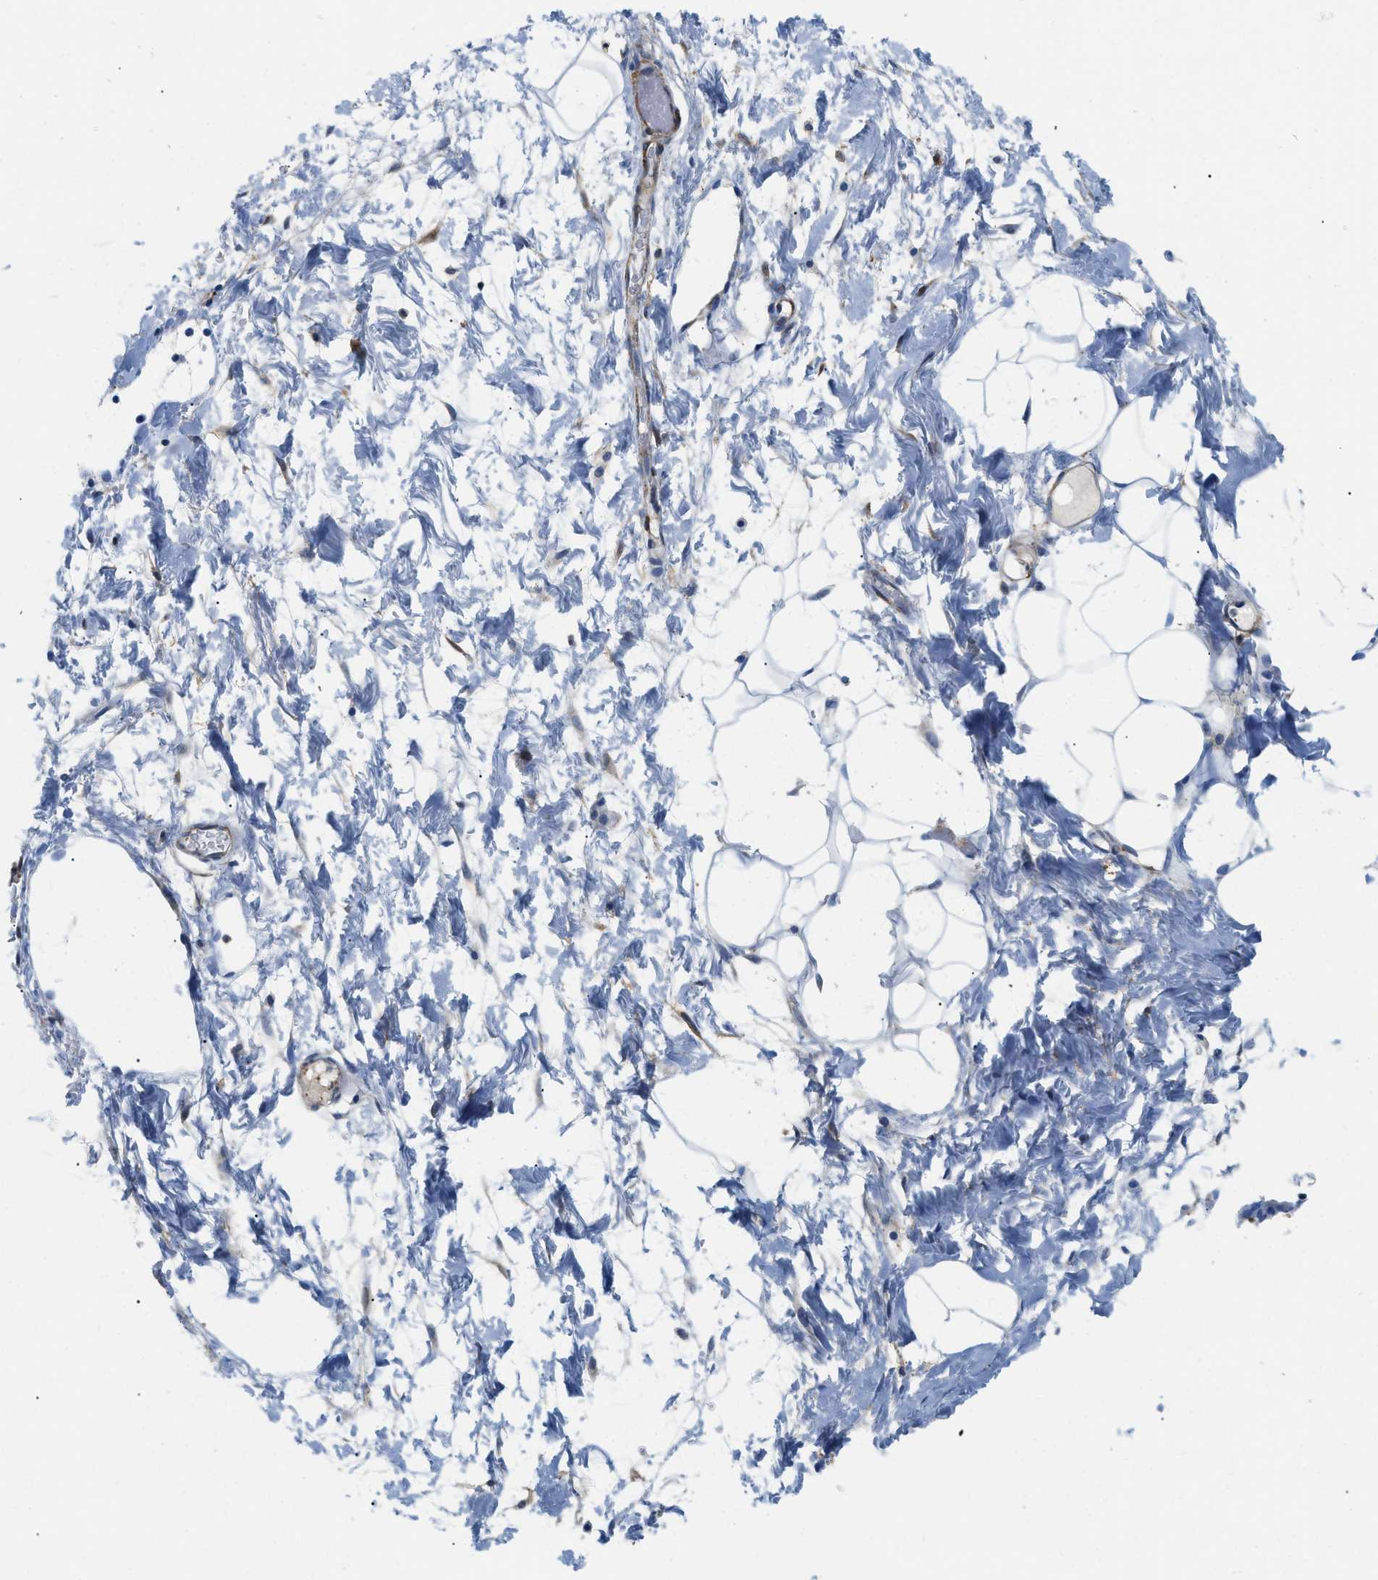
{"staining": {"intensity": "negative", "quantity": "none", "location": "none"}, "tissue": "adipose tissue", "cell_type": "Adipocytes", "image_type": "normal", "snomed": [{"axis": "morphology", "description": "Normal tissue, NOS"}, {"axis": "topography", "description": "Breast"}, {"axis": "topography", "description": "Soft tissue"}], "caption": "Photomicrograph shows no protein staining in adipocytes of normal adipose tissue.", "gene": "GSN", "patient": {"sex": "female", "age": 25}}